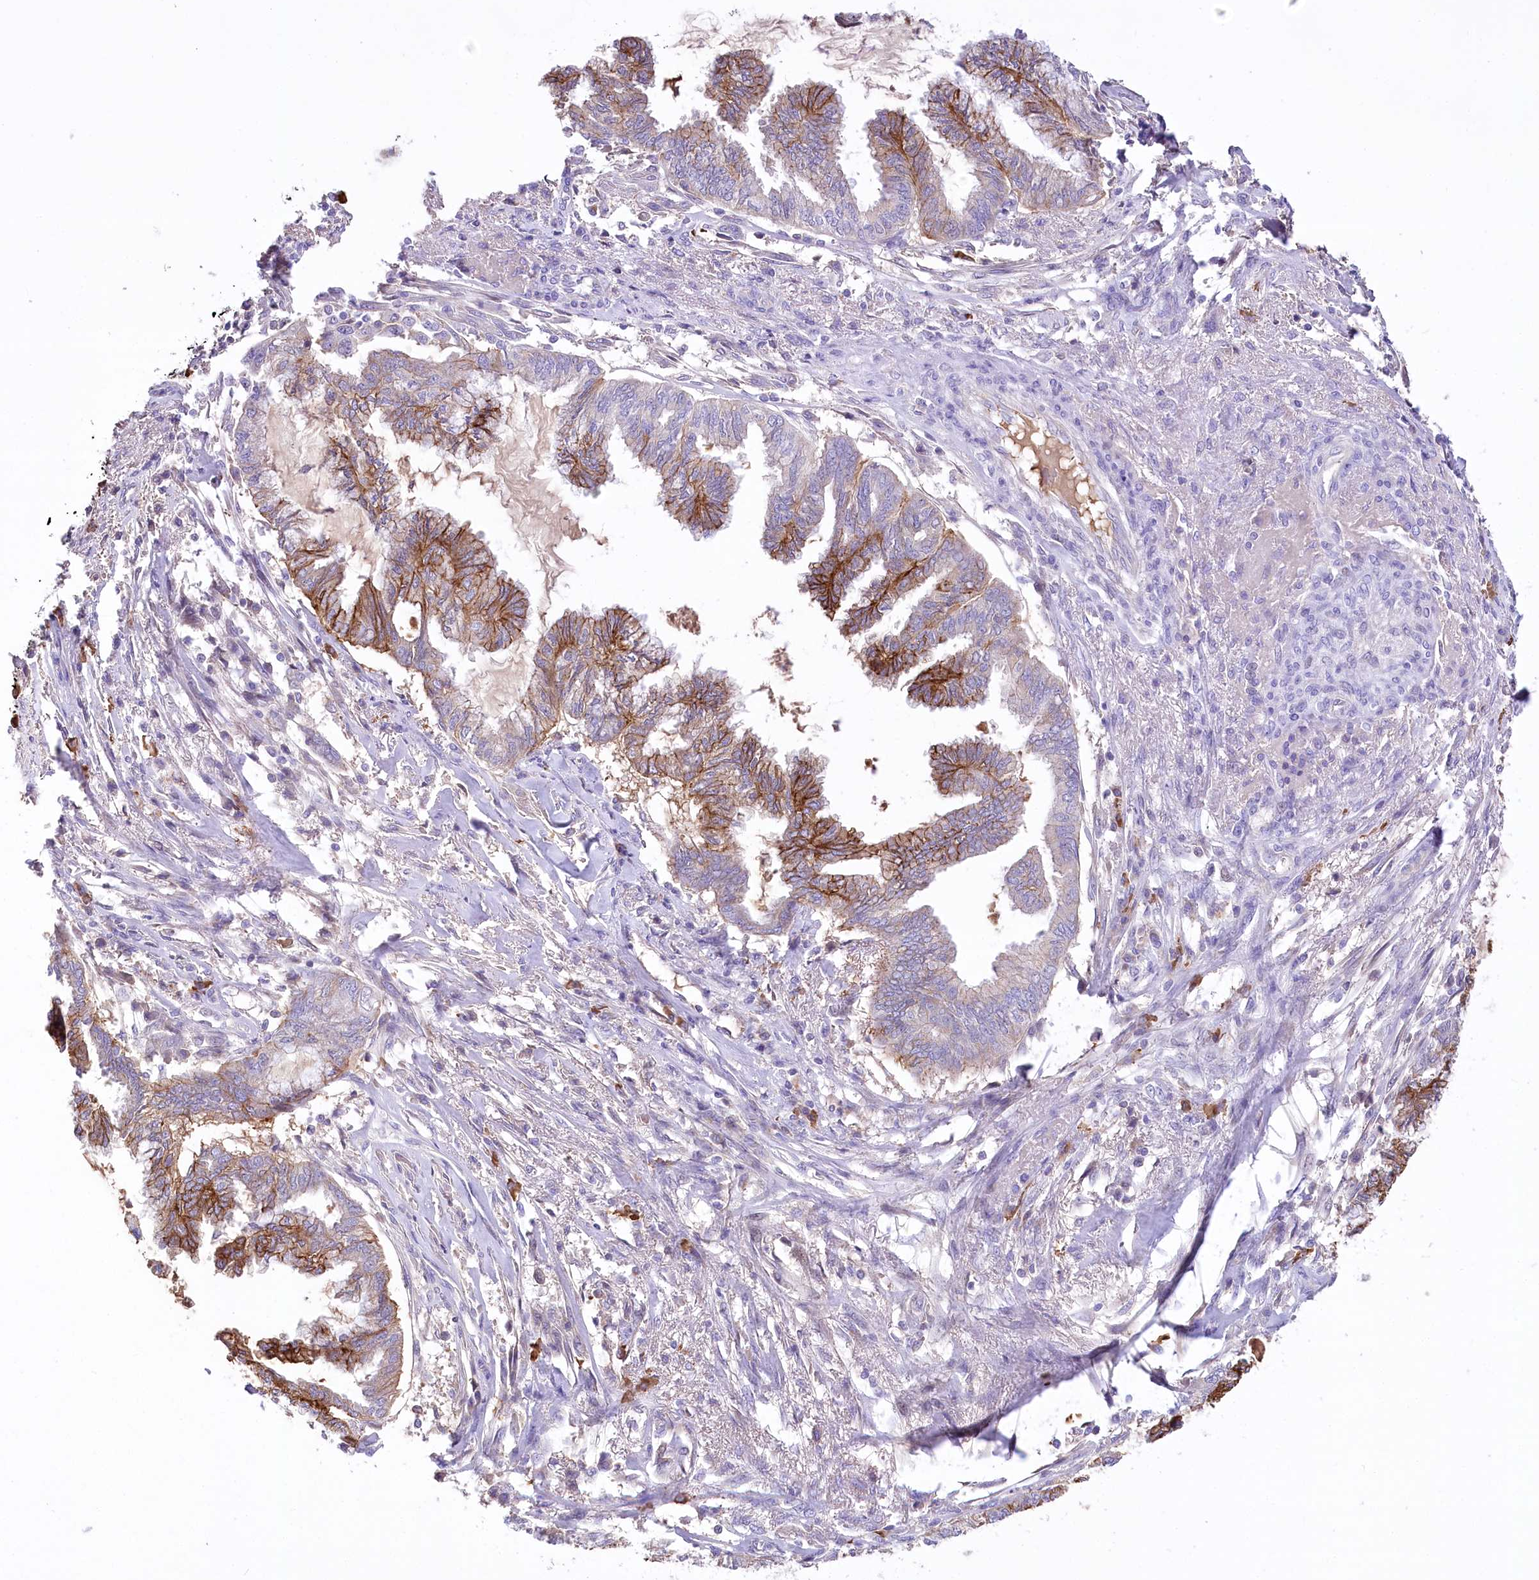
{"staining": {"intensity": "moderate", "quantity": "25%-75%", "location": "cytoplasmic/membranous"}, "tissue": "endometrial cancer", "cell_type": "Tumor cells", "image_type": "cancer", "snomed": [{"axis": "morphology", "description": "Adenocarcinoma, NOS"}, {"axis": "topography", "description": "Endometrium"}], "caption": "Protein staining reveals moderate cytoplasmic/membranous positivity in approximately 25%-75% of tumor cells in endometrial cancer.", "gene": "CEP164", "patient": {"sex": "female", "age": 86}}